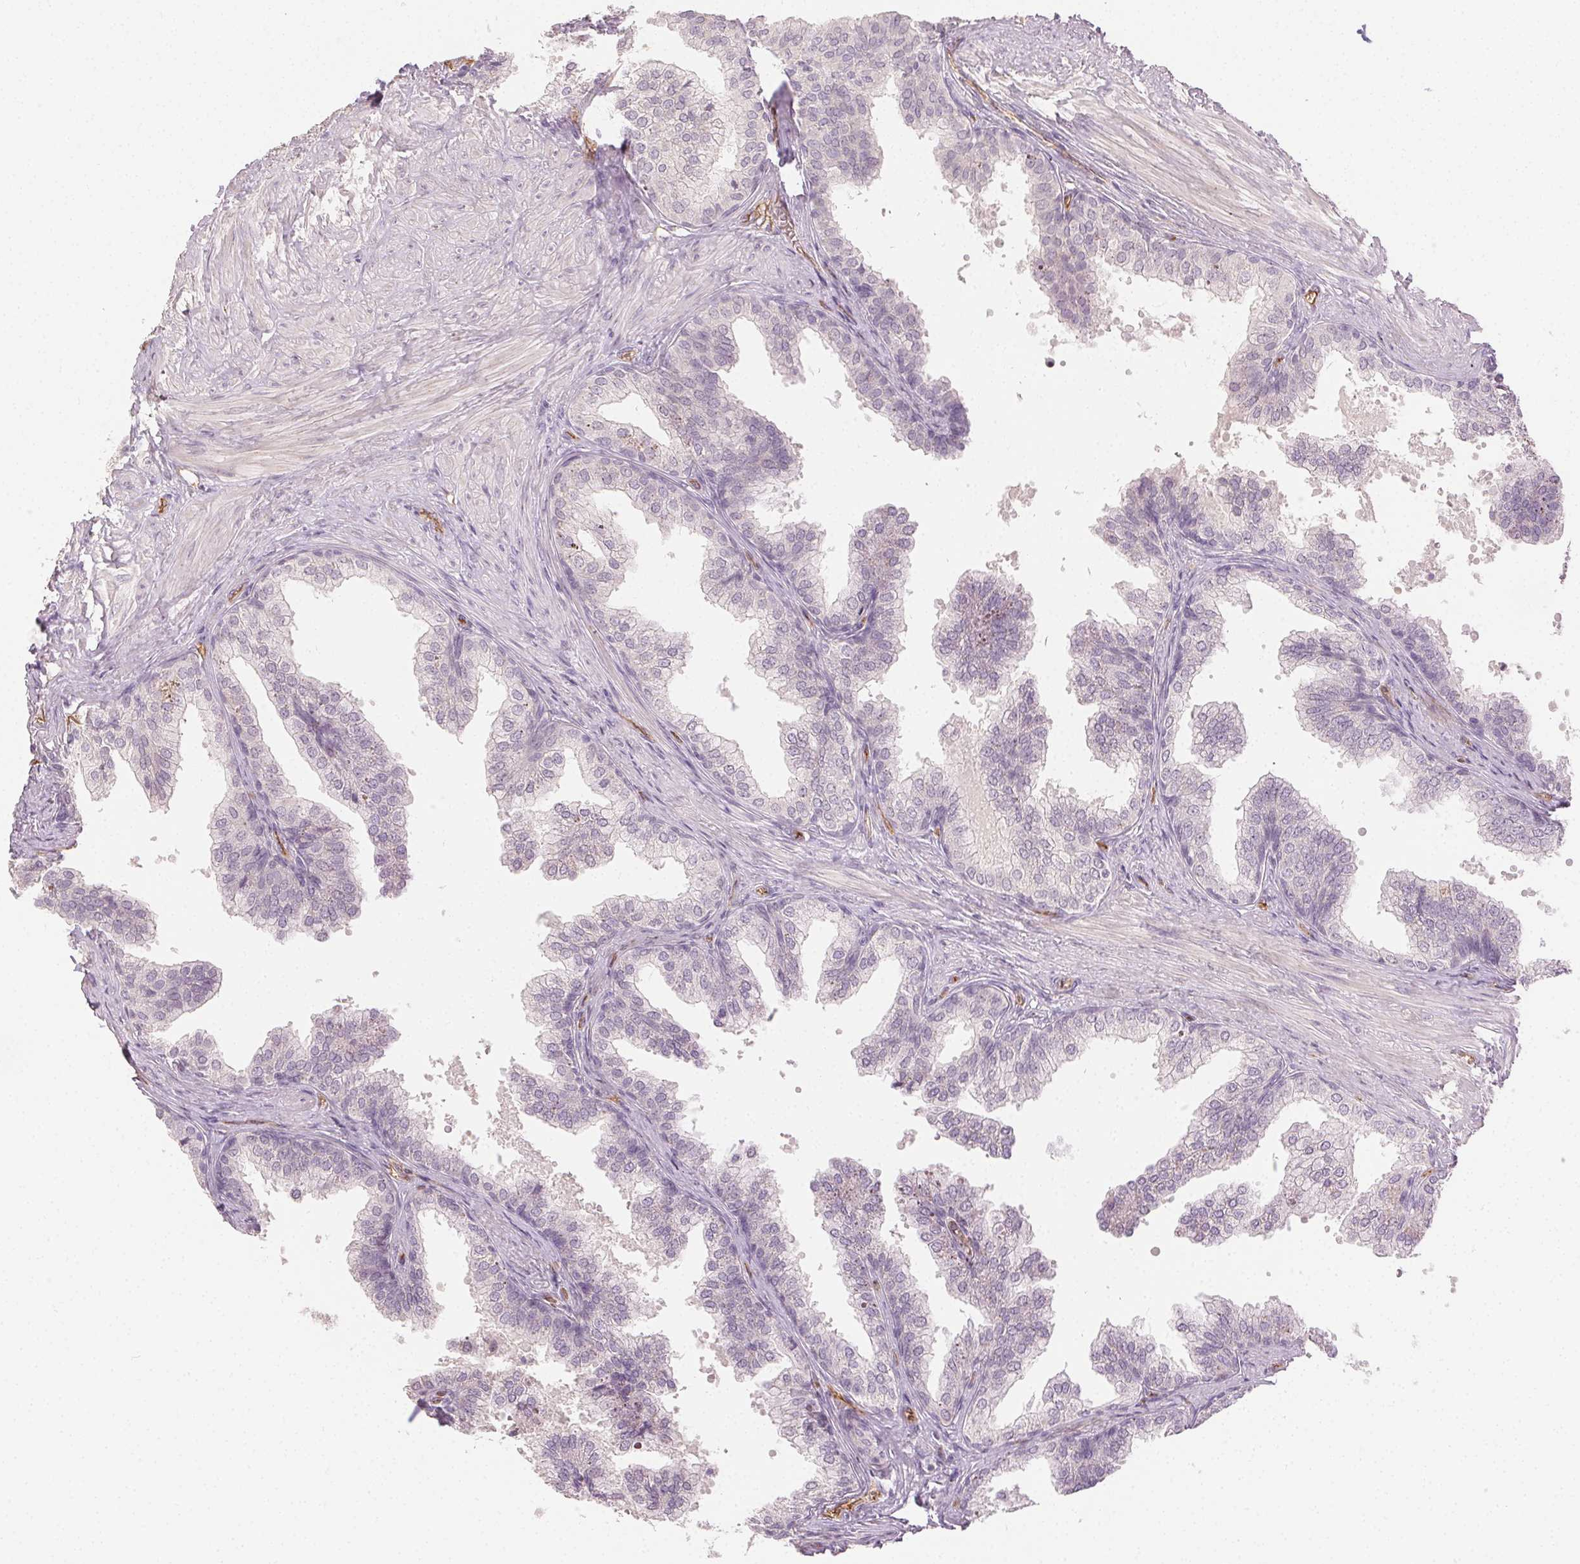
{"staining": {"intensity": "negative", "quantity": "none", "location": "none"}, "tissue": "prostate", "cell_type": "Glandular cells", "image_type": "normal", "snomed": [{"axis": "morphology", "description": "Normal tissue, NOS"}, {"axis": "topography", "description": "Prostate"}, {"axis": "topography", "description": "Peripheral nerve tissue"}], "caption": "A high-resolution image shows IHC staining of benign prostate, which exhibits no significant expression in glandular cells.", "gene": "PODXL", "patient": {"sex": "male", "age": 55}}